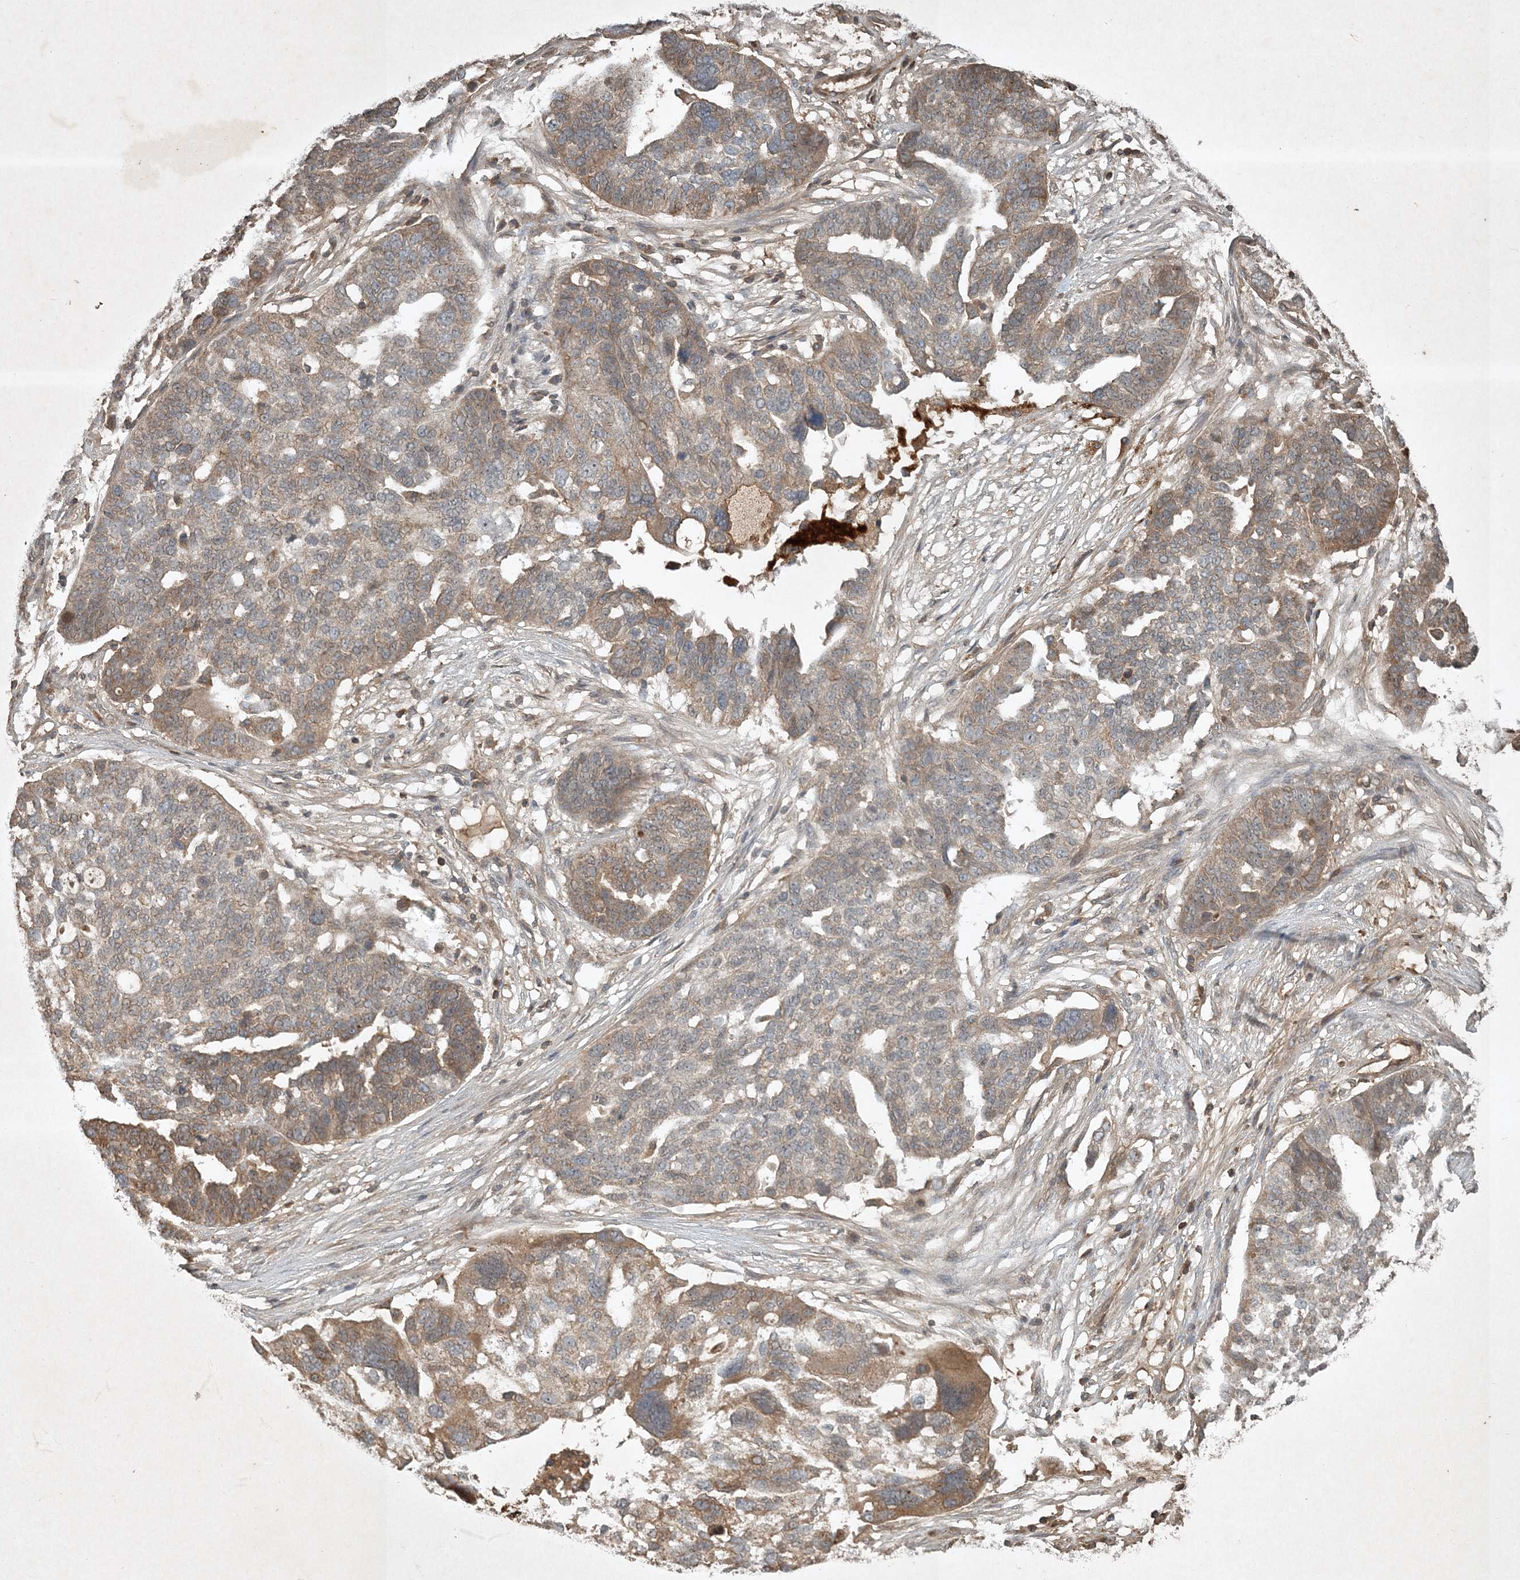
{"staining": {"intensity": "moderate", "quantity": "25%-75%", "location": "cytoplasmic/membranous"}, "tissue": "ovarian cancer", "cell_type": "Tumor cells", "image_type": "cancer", "snomed": [{"axis": "morphology", "description": "Cystadenocarcinoma, serous, NOS"}, {"axis": "topography", "description": "Ovary"}], "caption": "Immunohistochemistry (IHC) of ovarian cancer displays medium levels of moderate cytoplasmic/membranous staining in approximately 25%-75% of tumor cells. The protein is stained brown, and the nuclei are stained in blue (DAB (3,3'-diaminobenzidine) IHC with brightfield microscopy, high magnification).", "gene": "TNFAIP6", "patient": {"sex": "female", "age": 59}}